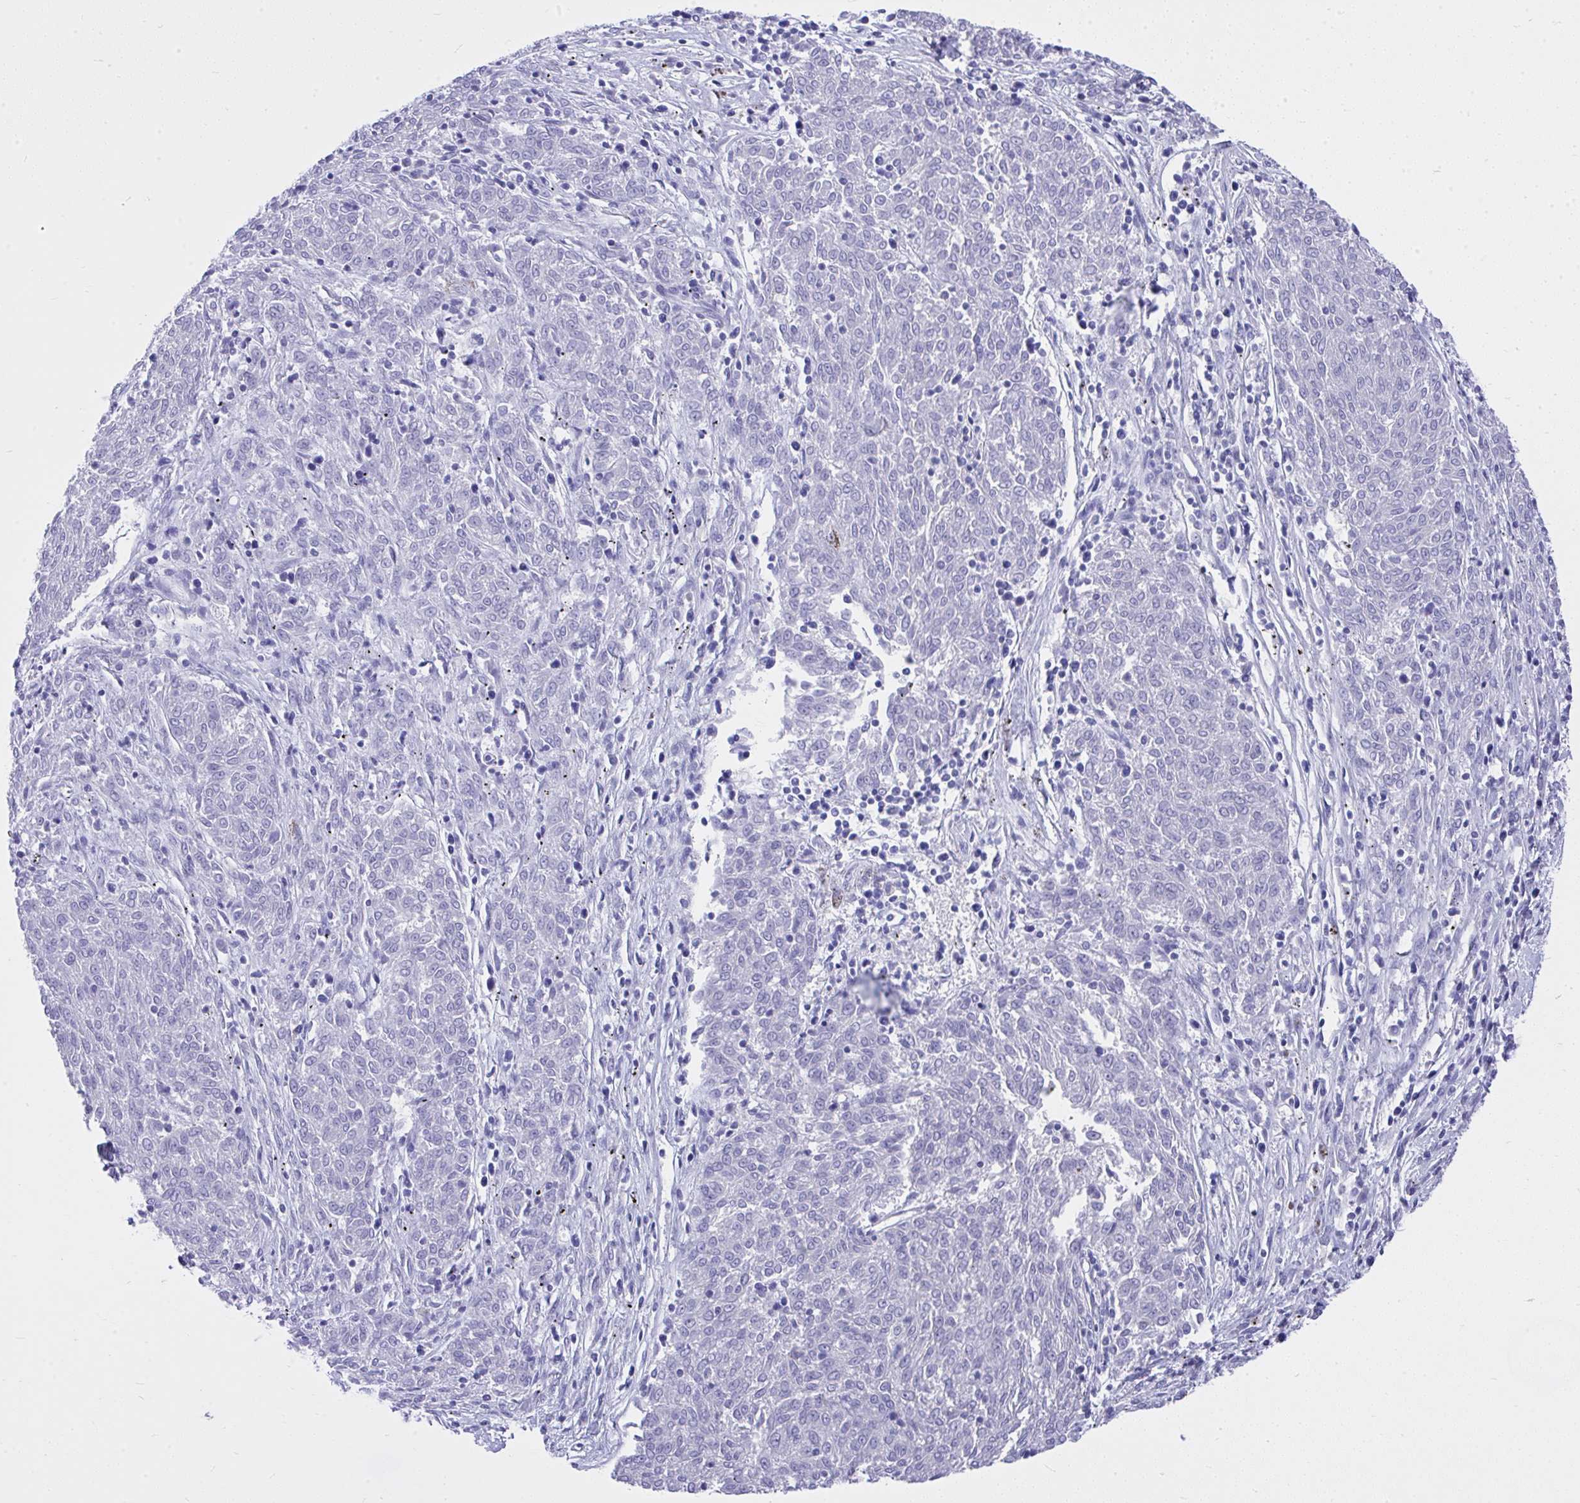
{"staining": {"intensity": "negative", "quantity": "none", "location": "none"}, "tissue": "melanoma", "cell_type": "Tumor cells", "image_type": "cancer", "snomed": [{"axis": "morphology", "description": "Malignant melanoma, NOS"}, {"axis": "topography", "description": "Skin"}], "caption": "The micrograph shows no staining of tumor cells in melanoma. (DAB immunohistochemistry (IHC) with hematoxylin counter stain).", "gene": "MS4A12", "patient": {"sex": "female", "age": 72}}